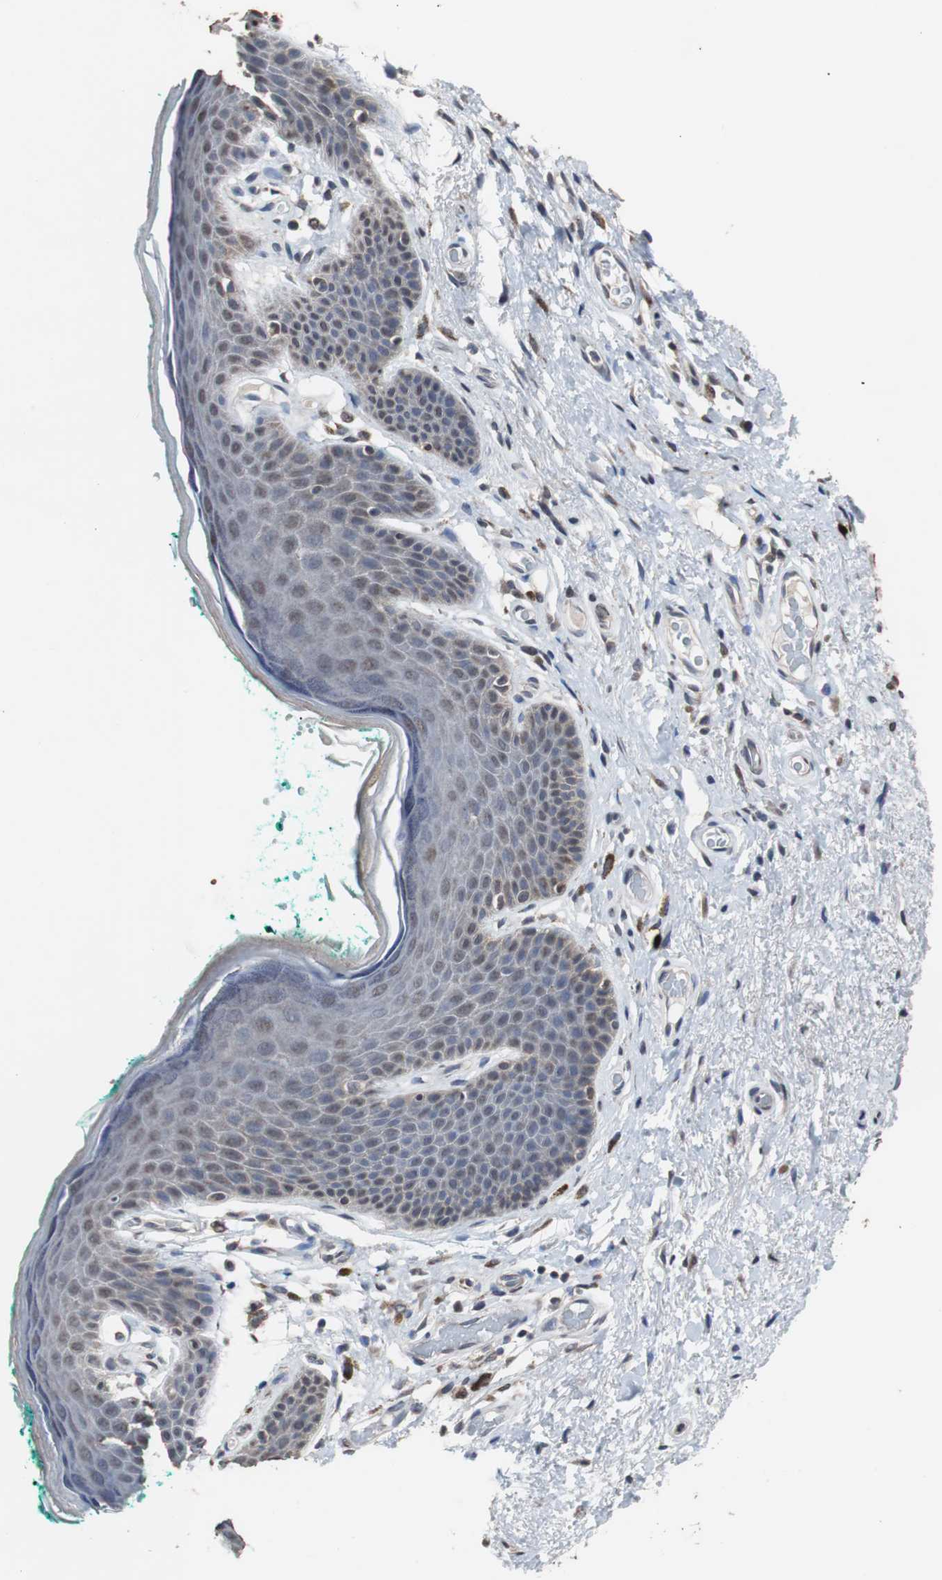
{"staining": {"intensity": "weak", "quantity": "25%-75%", "location": "nuclear"}, "tissue": "skin", "cell_type": "Epidermal cells", "image_type": "normal", "snomed": [{"axis": "morphology", "description": "Normal tissue, NOS"}, {"axis": "topography", "description": "Anal"}], "caption": "Protein expression by IHC shows weak nuclear staining in approximately 25%-75% of epidermal cells in benign skin. (Stains: DAB in brown, nuclei in blue, Microscopy: brightfield microscopy at high magnification).", "gene": "MED27", "patient": {"sex": "male", "age": 74}}